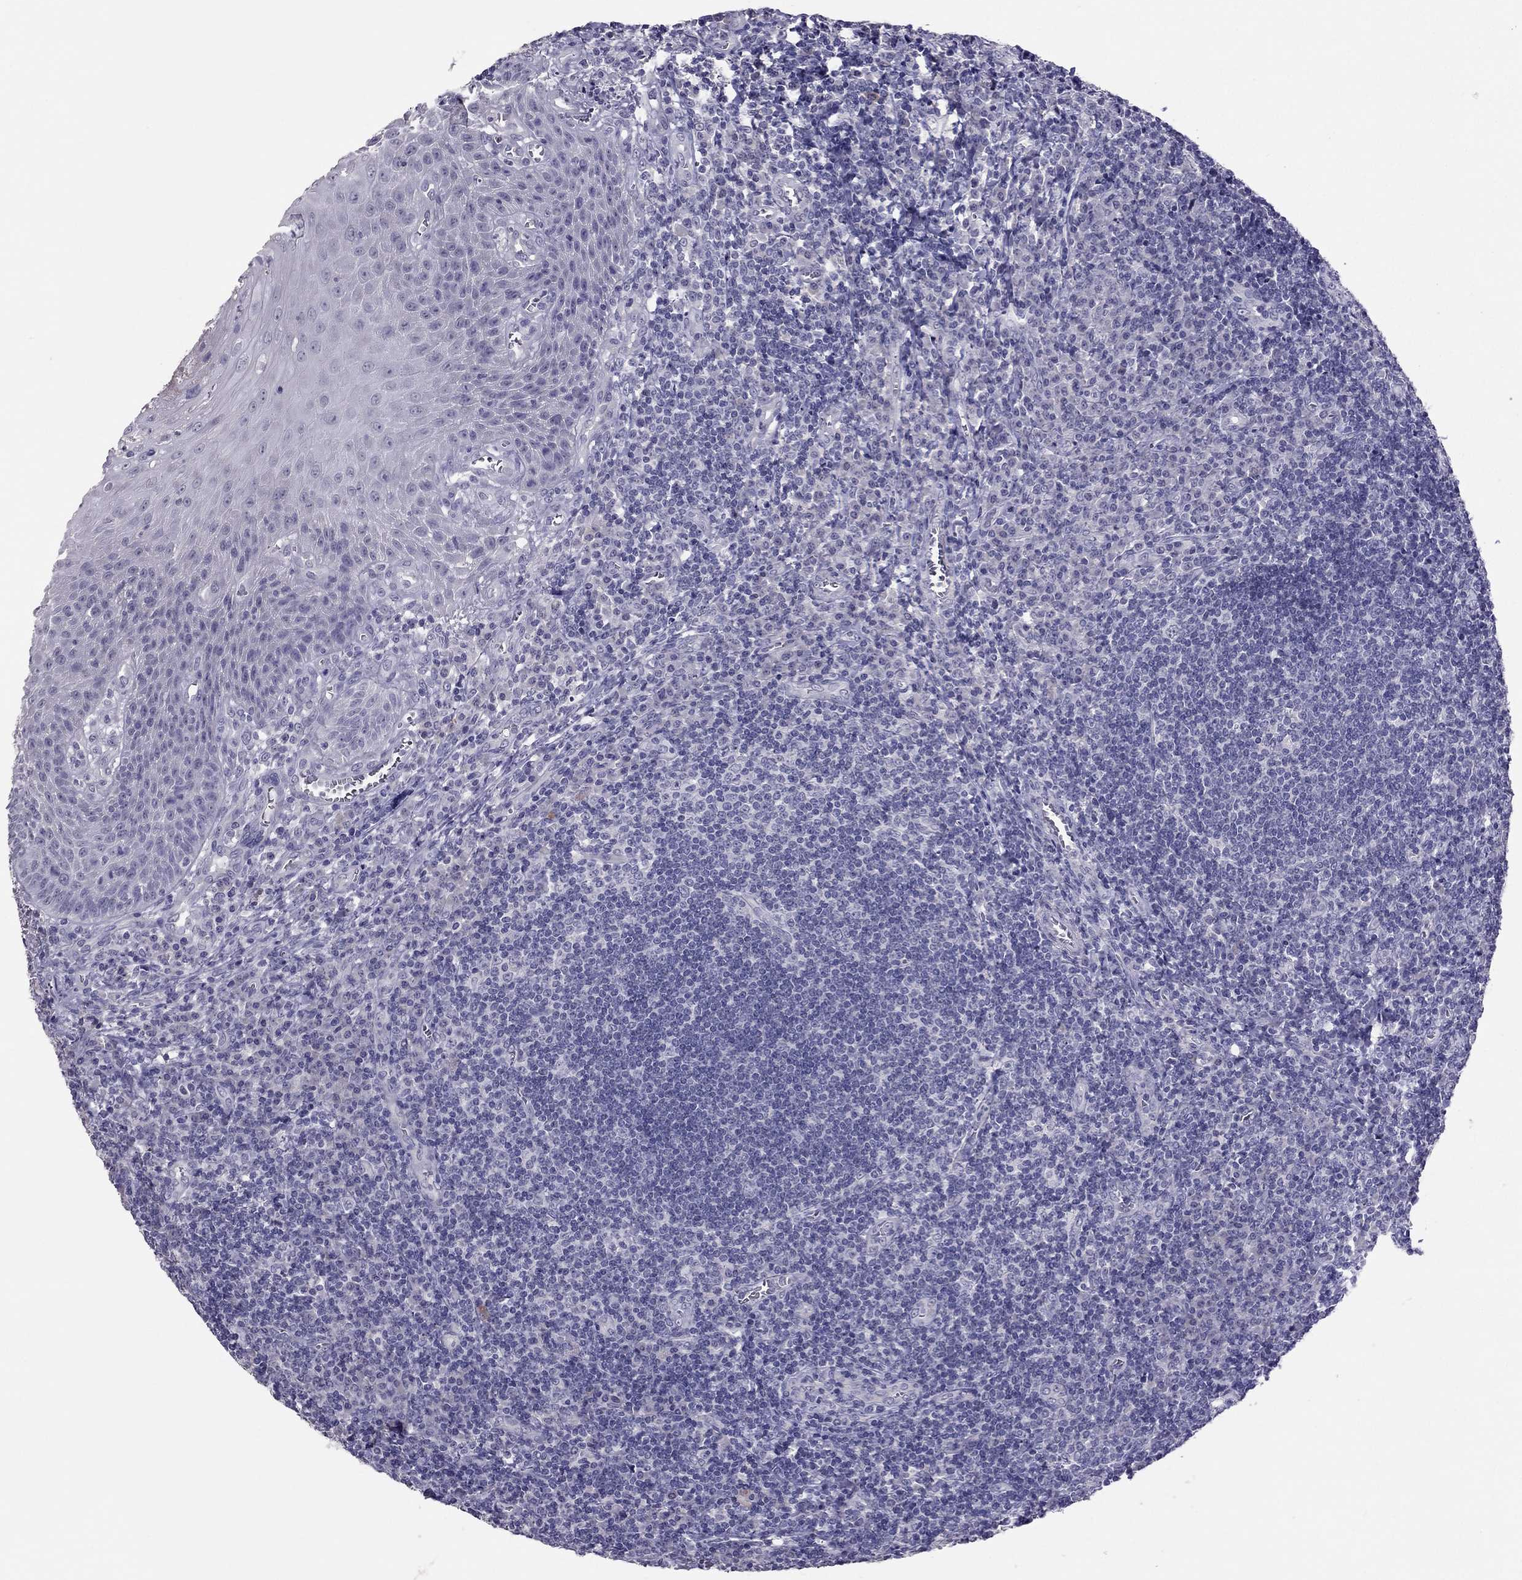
{"staining": {"intensity": "negative", "quantity": "none", "location": "none"}, "tissue": "tonsil", "cell_type": "Germinal center cells", "image_type": "normal", "snomed": [{"axis": "morphology", "description": "Normal tissue, NOS"}, {"axis": "topography", "description": "Tonsil"}], "caption": "DAB (3,3'-diaminobenzidine) immunohistochemical staining of normal human tonsil displays no significant staining in germinal center cells.", "gene": "RHO", "patient": {"sex": "male", "age": 33}}